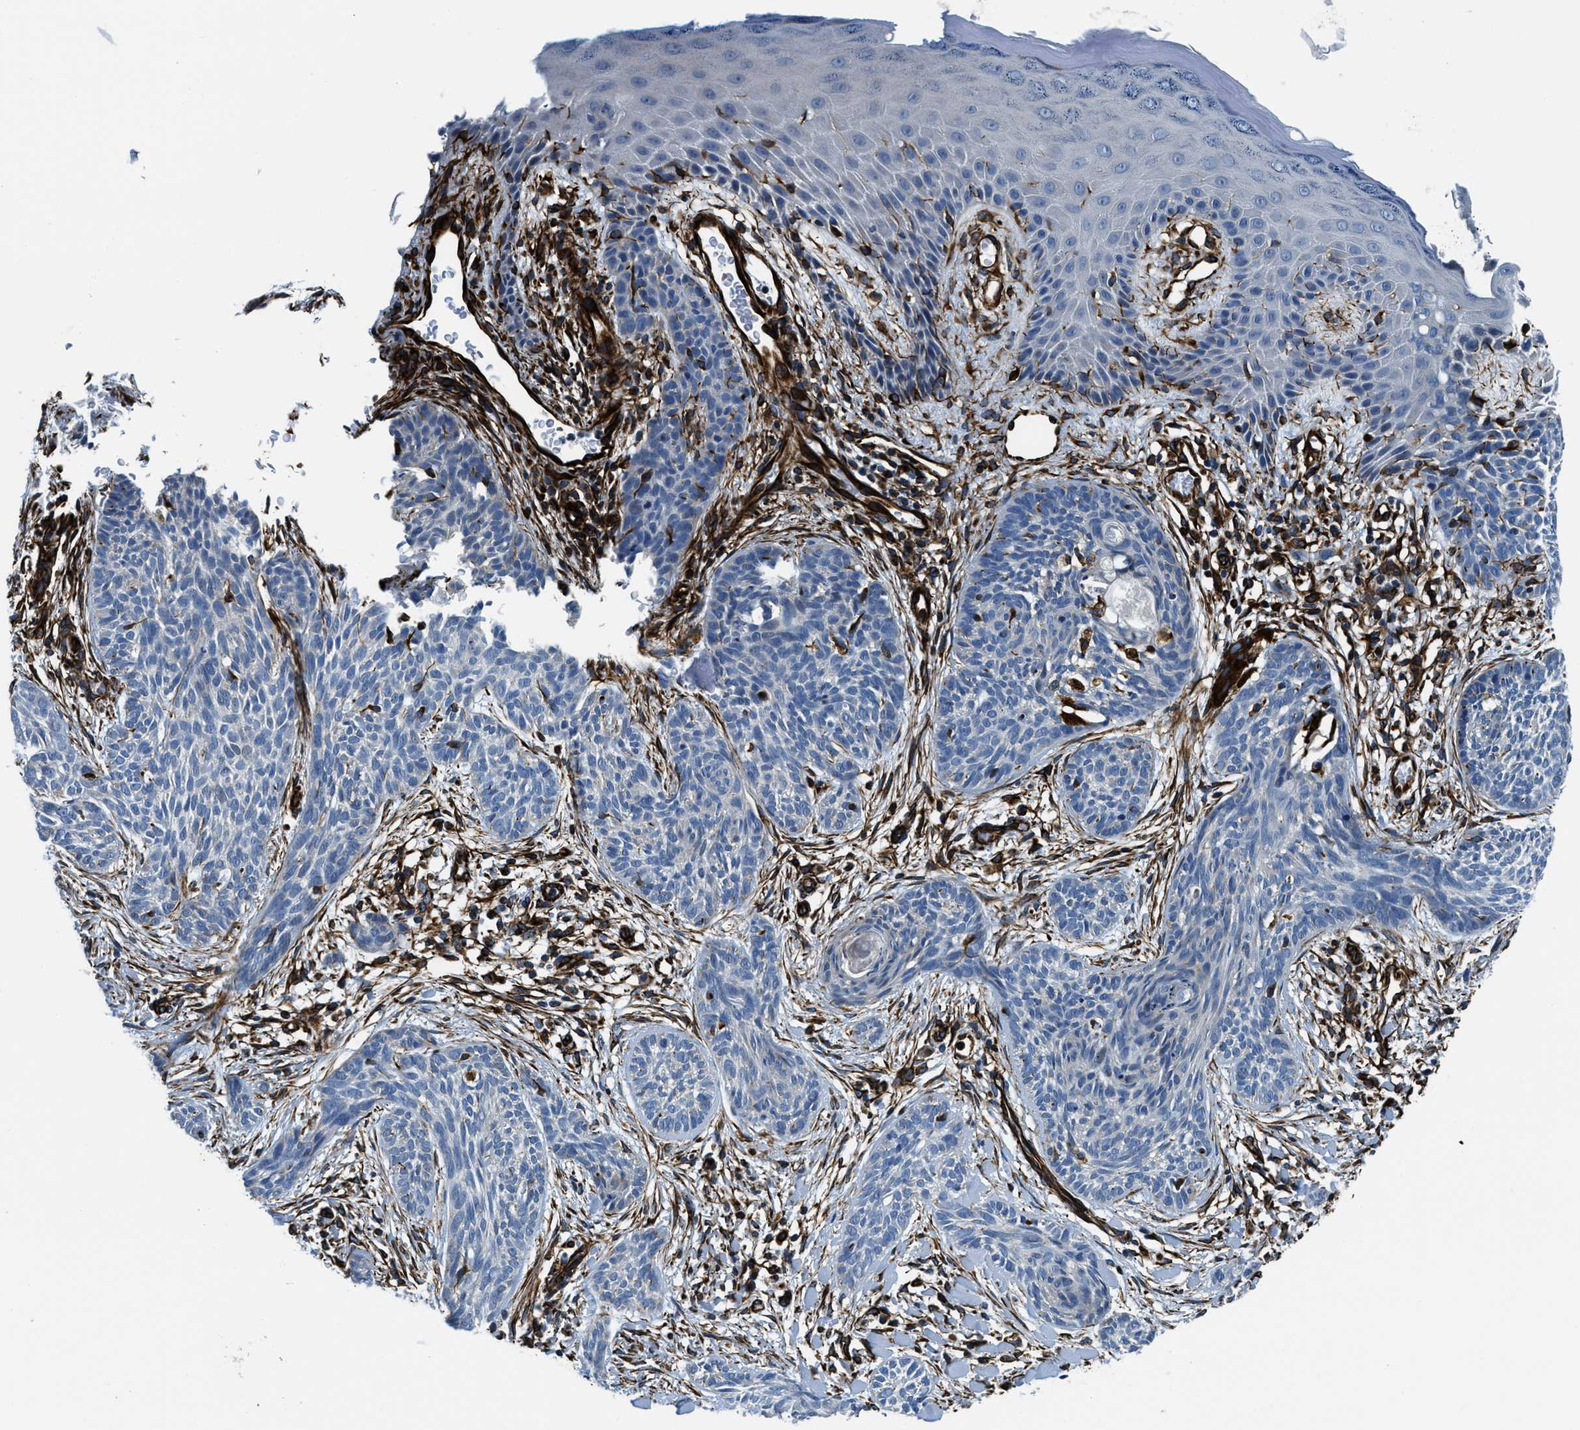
{"staining": {"intensity": "negative", "quantity": "none", "location": "none"}, "tissue": "skin cancer", "cell_type": "Tumor cells", "image_type": "cancer", "snomed": [{"axis": "morphology", "description": "Basal cell carcinoma"}, {"axis": "topography", "description": "Skin"}], "caption": "The immunohistochemistry micrograph has no significant positivity in tumor cells of skin cancer (basal cell carcinoma) tissue. Brightfield microscopy of IHC stained with DAB (brown) and hematoxylin (blue), captured at high magnification.", "gene": "GNS", "patient": {"sex": "female", "age": 59}}